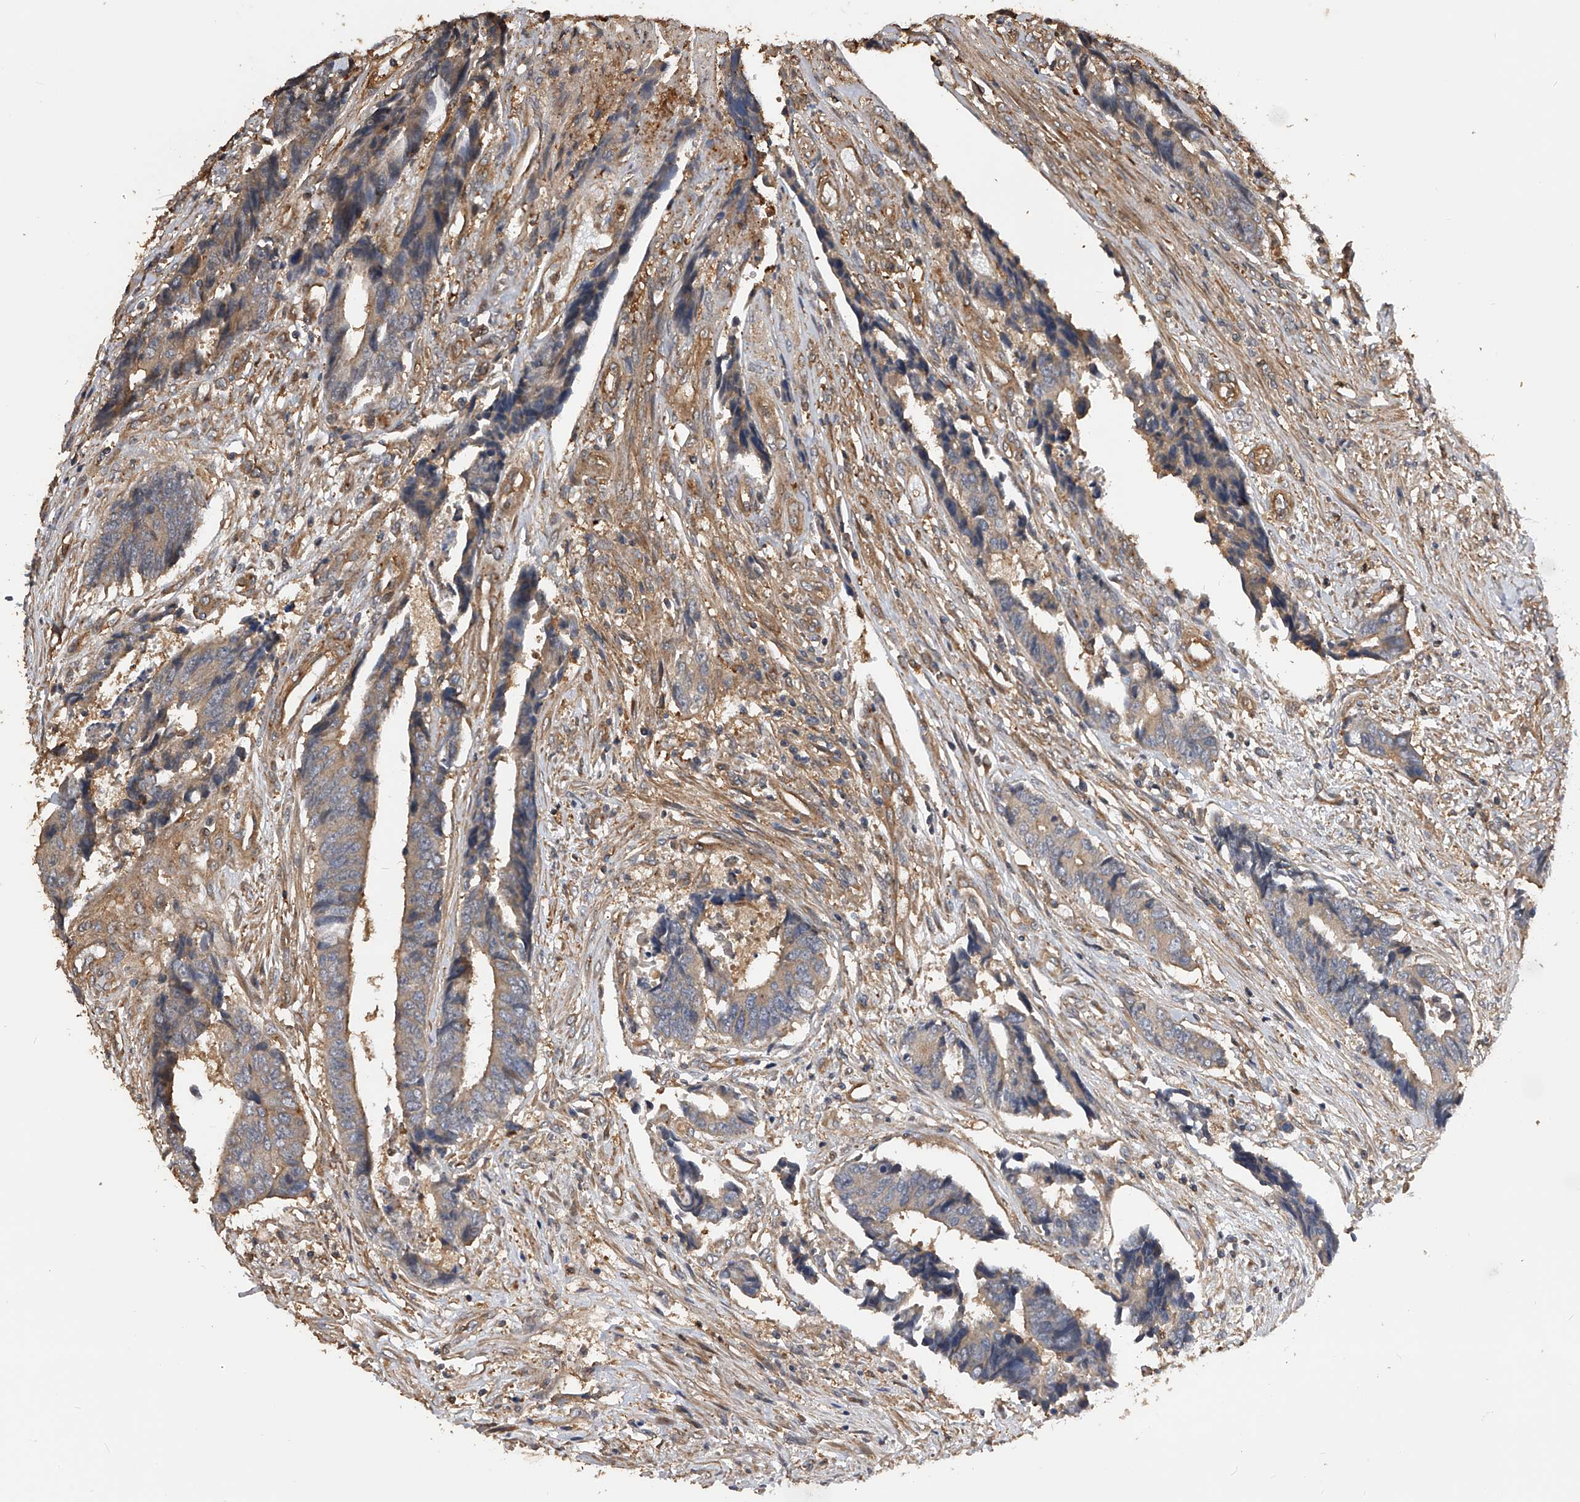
{"staining": {"intensity": "weak", "quantity": "<25%", "location": "cytoplasmic/membranous"}, "tissue": "colorectal cancer", "cell_type": "Tumor cells", "image_type": "cancer", "snomed": [{"axis": "morphology", "description": "Adenocarcinoma, NOS"}, {"axis": "topography", "description": "Rectum"}], "caption": "There is no significant expression in tumor cells of colorectal adenocarcinoma.", "gene": "PTPRA", "patient": {"sex": "male", "age": 84}}